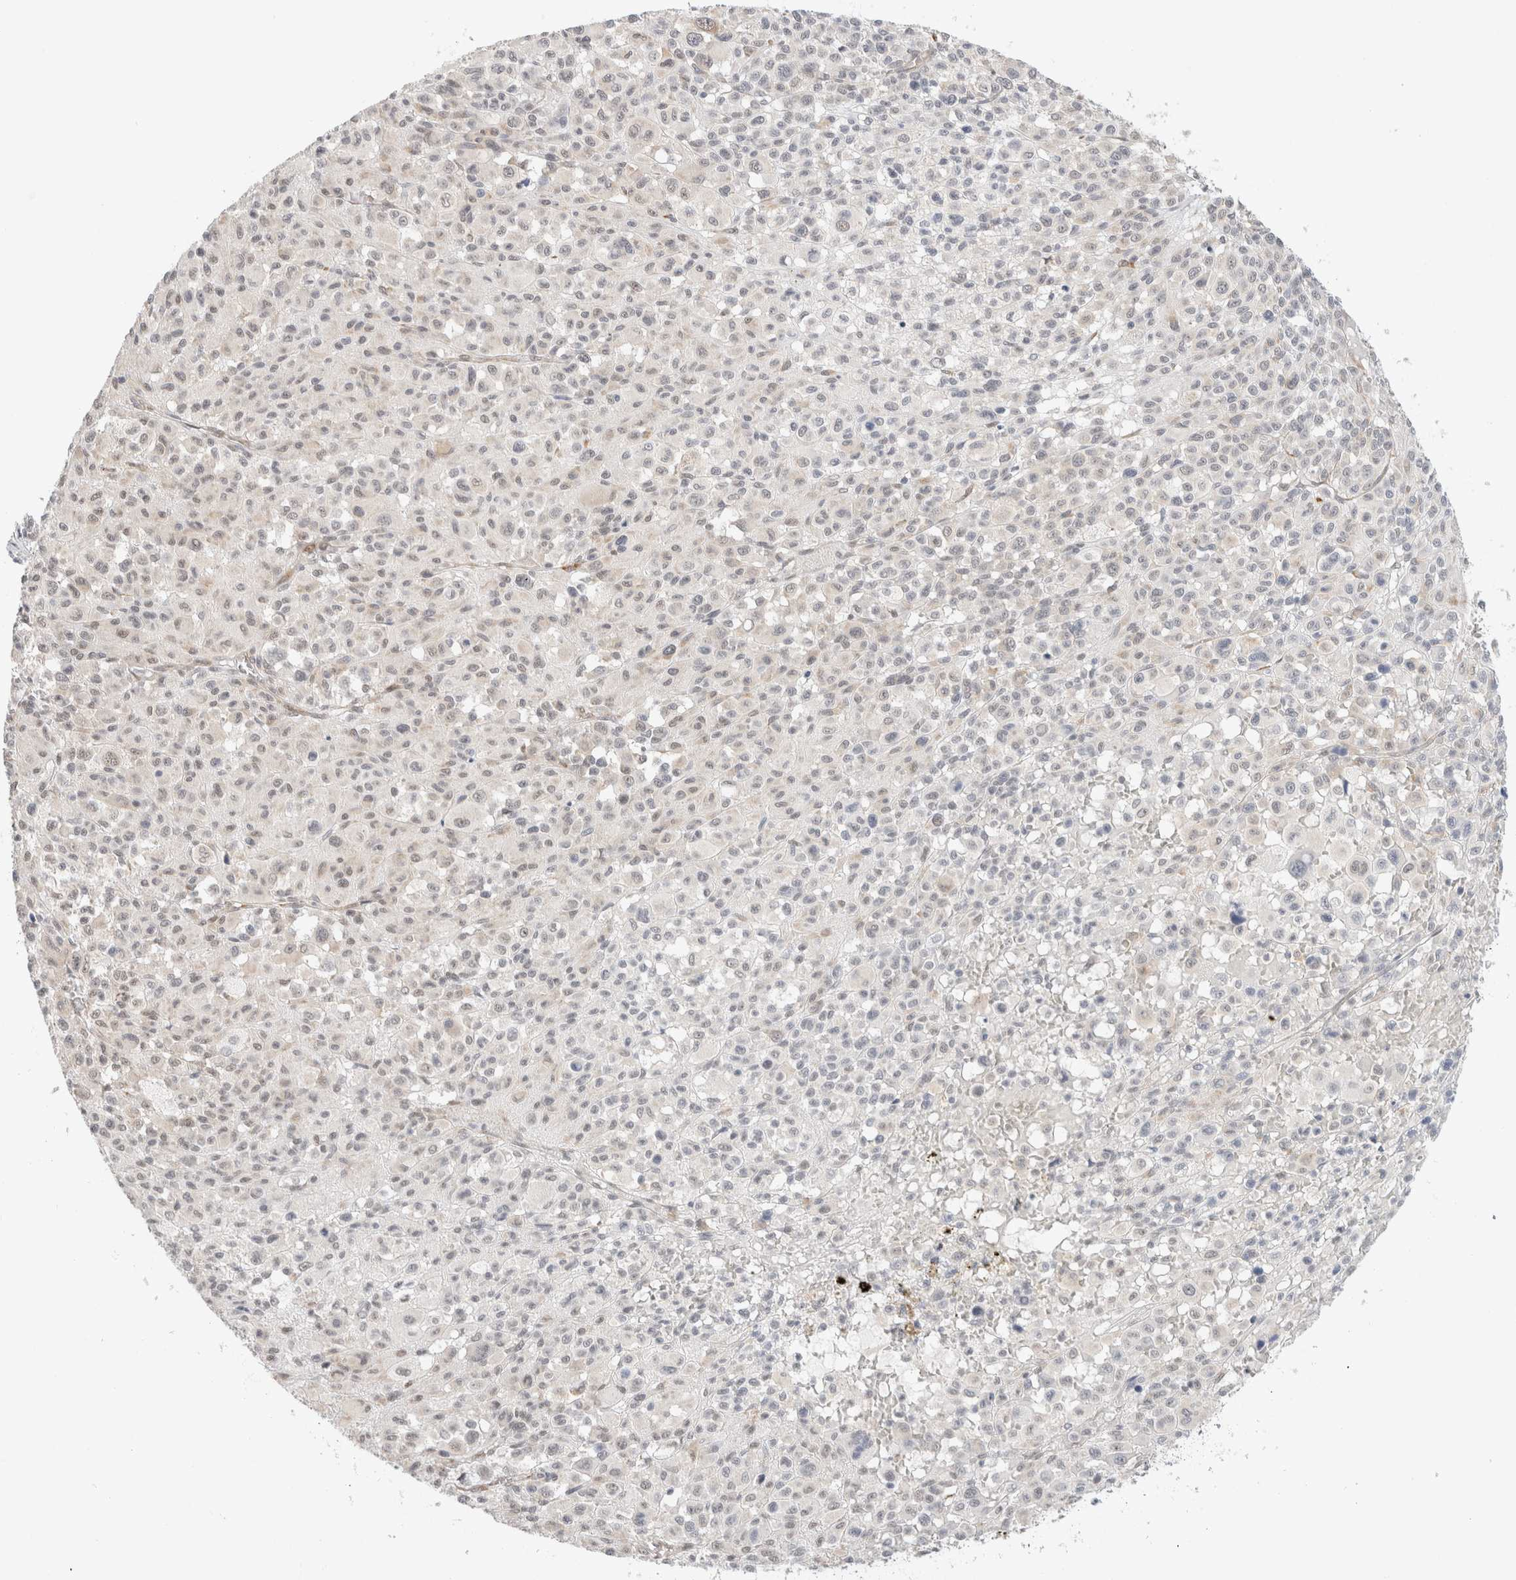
{"staining": {"intensity": "weak", "quantity": "25%-75%", "location": "nuclear"}, "tissue": "melanoma", "cell_type": "Tumor cells", "image_type": "cancer", "snomed": [{"axis": "morphology", "description": "Malignant melanoma, Metastatic site"}, {"axis": "topography", "description": "Skin"}], "caption": "An immunohistochemistry (IHC) photomicrograph of tumor tissue is shown. Protein staining in brown labels weak nuclear positivity in malignant melanoma (metastatic site) within tumor cells. (DAB IHC with brightfield microscopy, high magnification).", "gene": "HDLBP", "patient": {"sex": "female", "age": 74}}